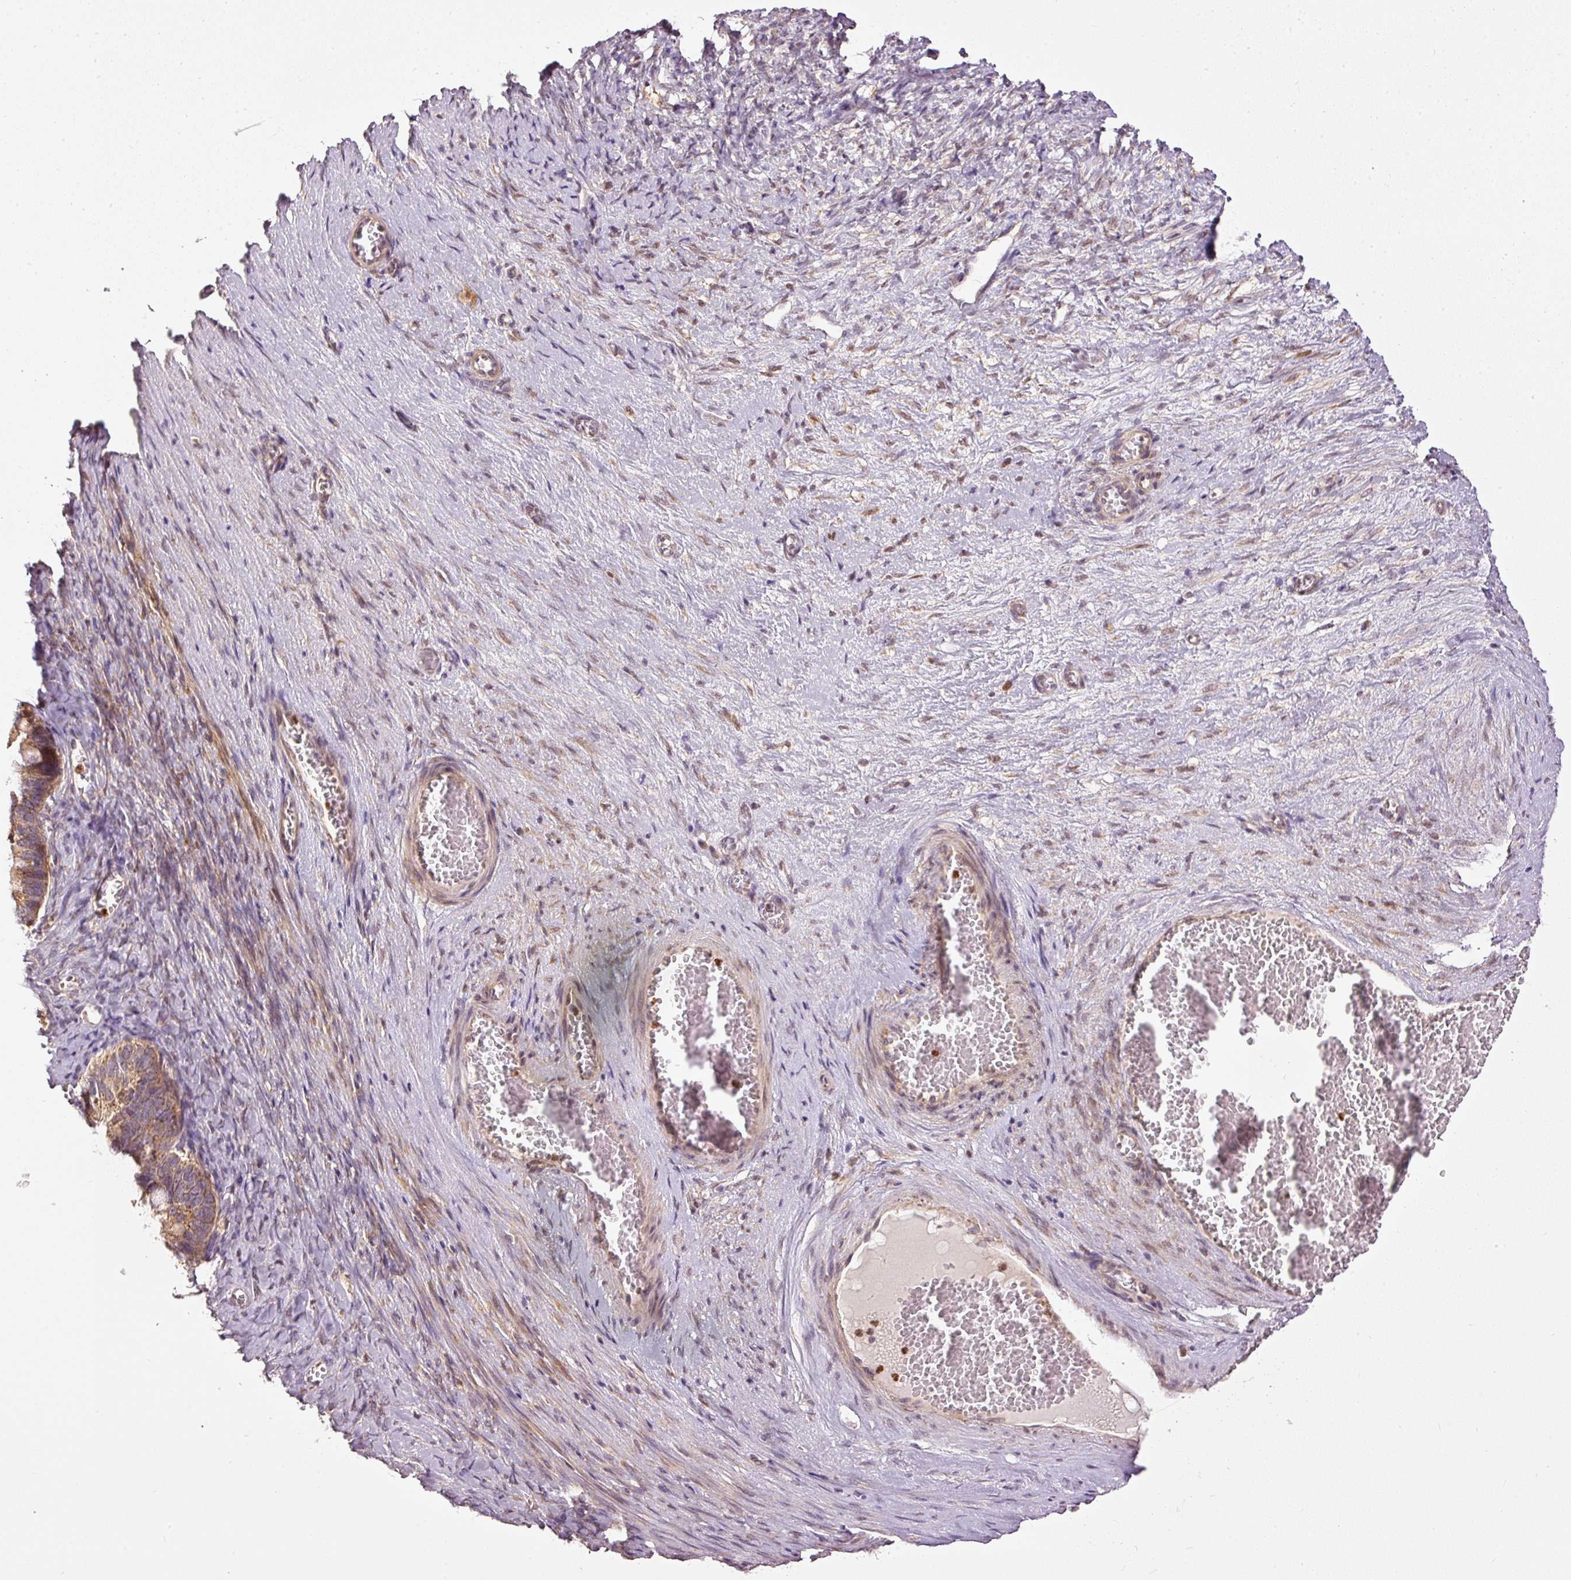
{"staining": {"intensity": "moderate", "quantity": ">75%", "location": "cytoplasmic/membranous"}, "tissue": "ovarian cancer", "cell_type": "Tumor cells", "image_type": "cancer", "snomed": [{"axis": "morphology", "description": "Cystadenocarcinoma, serous, NOS"}, {"axis": "topography", "description": "Ovary"}], "caption": "Immunohistochemistry (IHC) micrograph of human ovarian cancer stained for a protein (brown), which exhibits medium levels of moderate cytoplasmic/membranous staining in approximately >75% of tumor cells.", "gene": "MTHFD1L", "patient": {"sex": "female", "age": 56}}